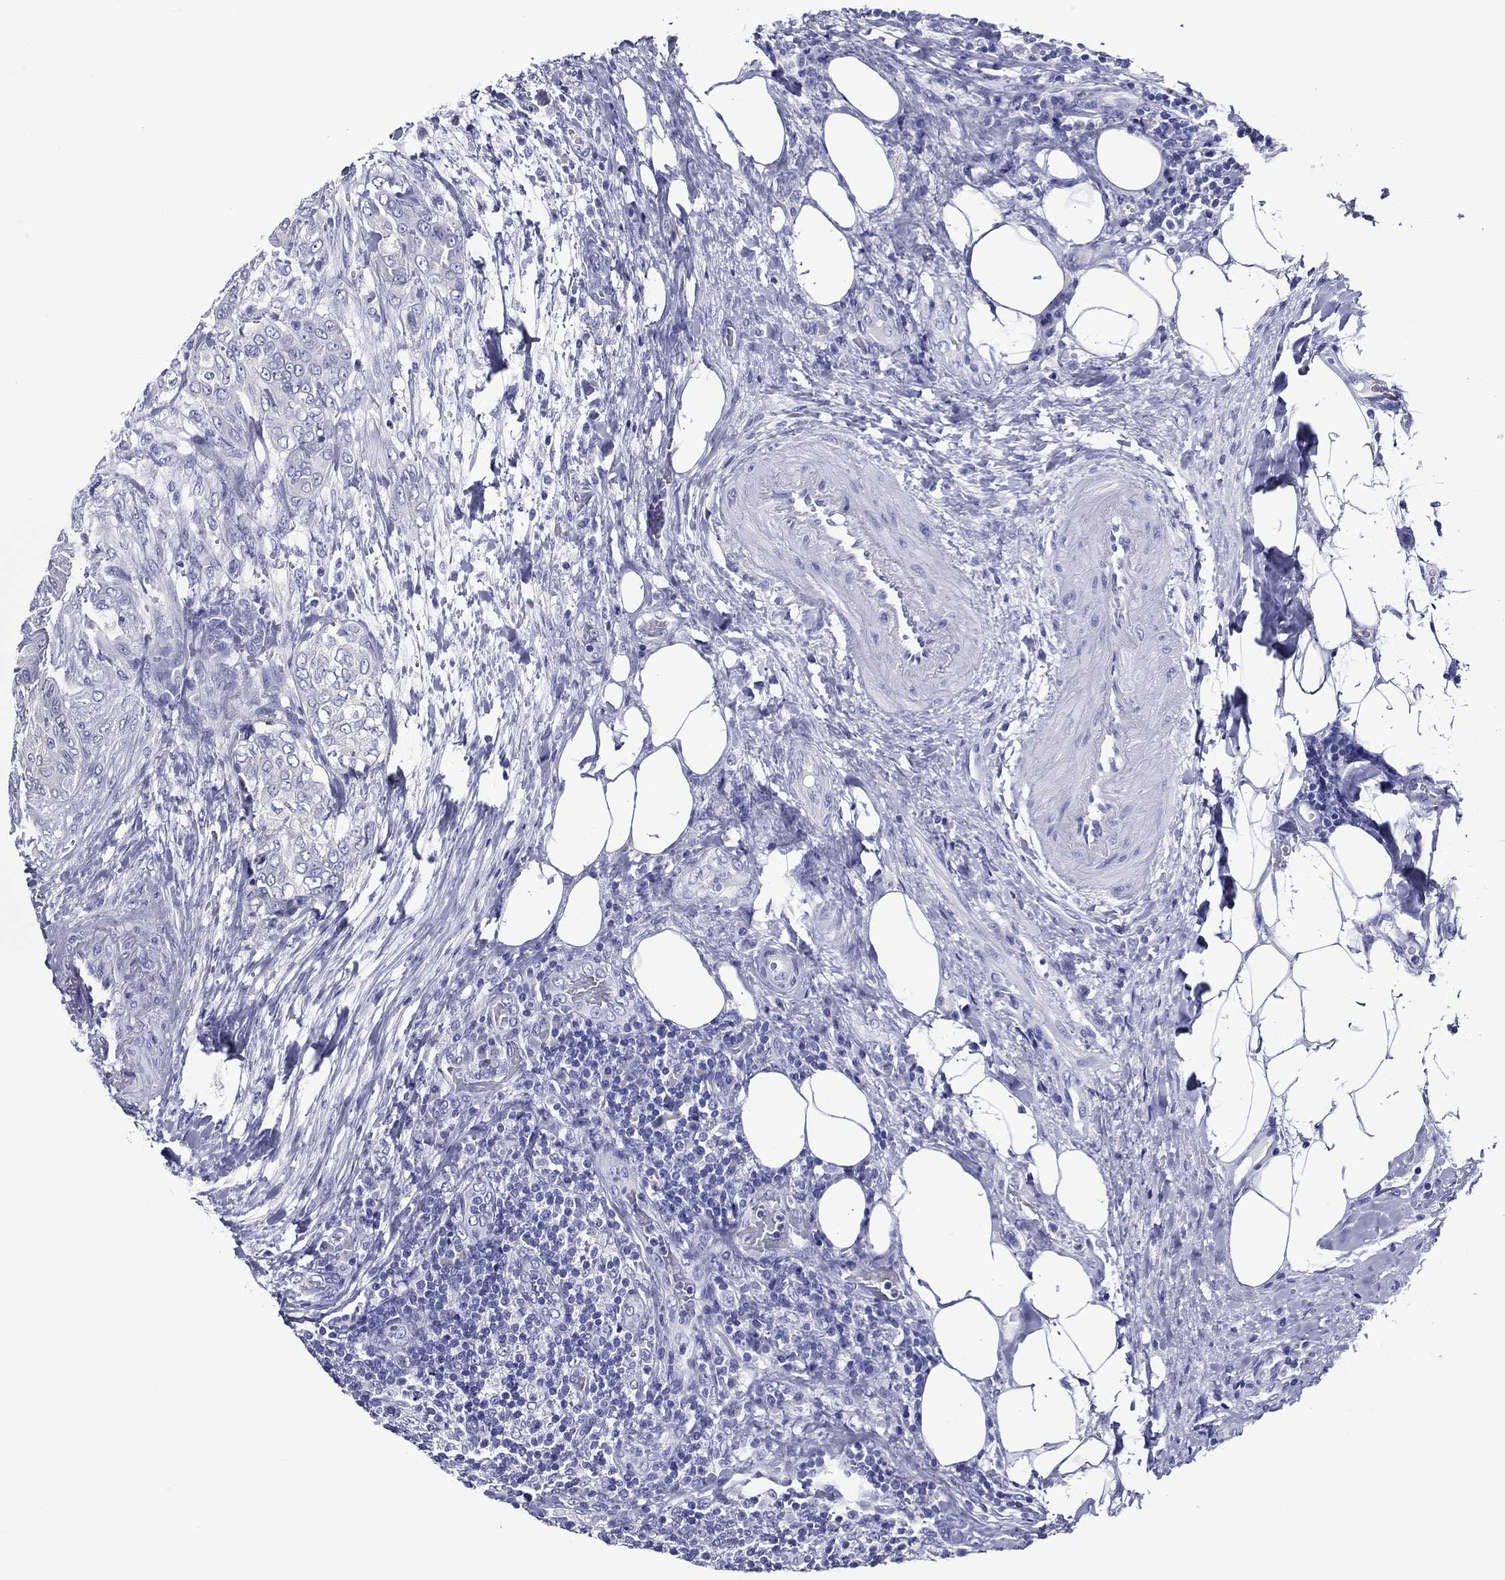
{"staining": {"intensity": "negative", "quantity": "none", "location": "none"}, "tissue": "thyroid cancer", "cell_type": "Tumor cells", "image_type": "cancer", "snomed": [{"axis": "morphology", "description": "Papillary adenocarcinoma, NOS"}, {"axis": "topography", "description": "Thyroid gland"}], "caption": "Image shows no significant protein positivity in tumor cells of thyroid cancer.", "gene": "ACE2", "patient": {"sex": "male", "age": 61}}